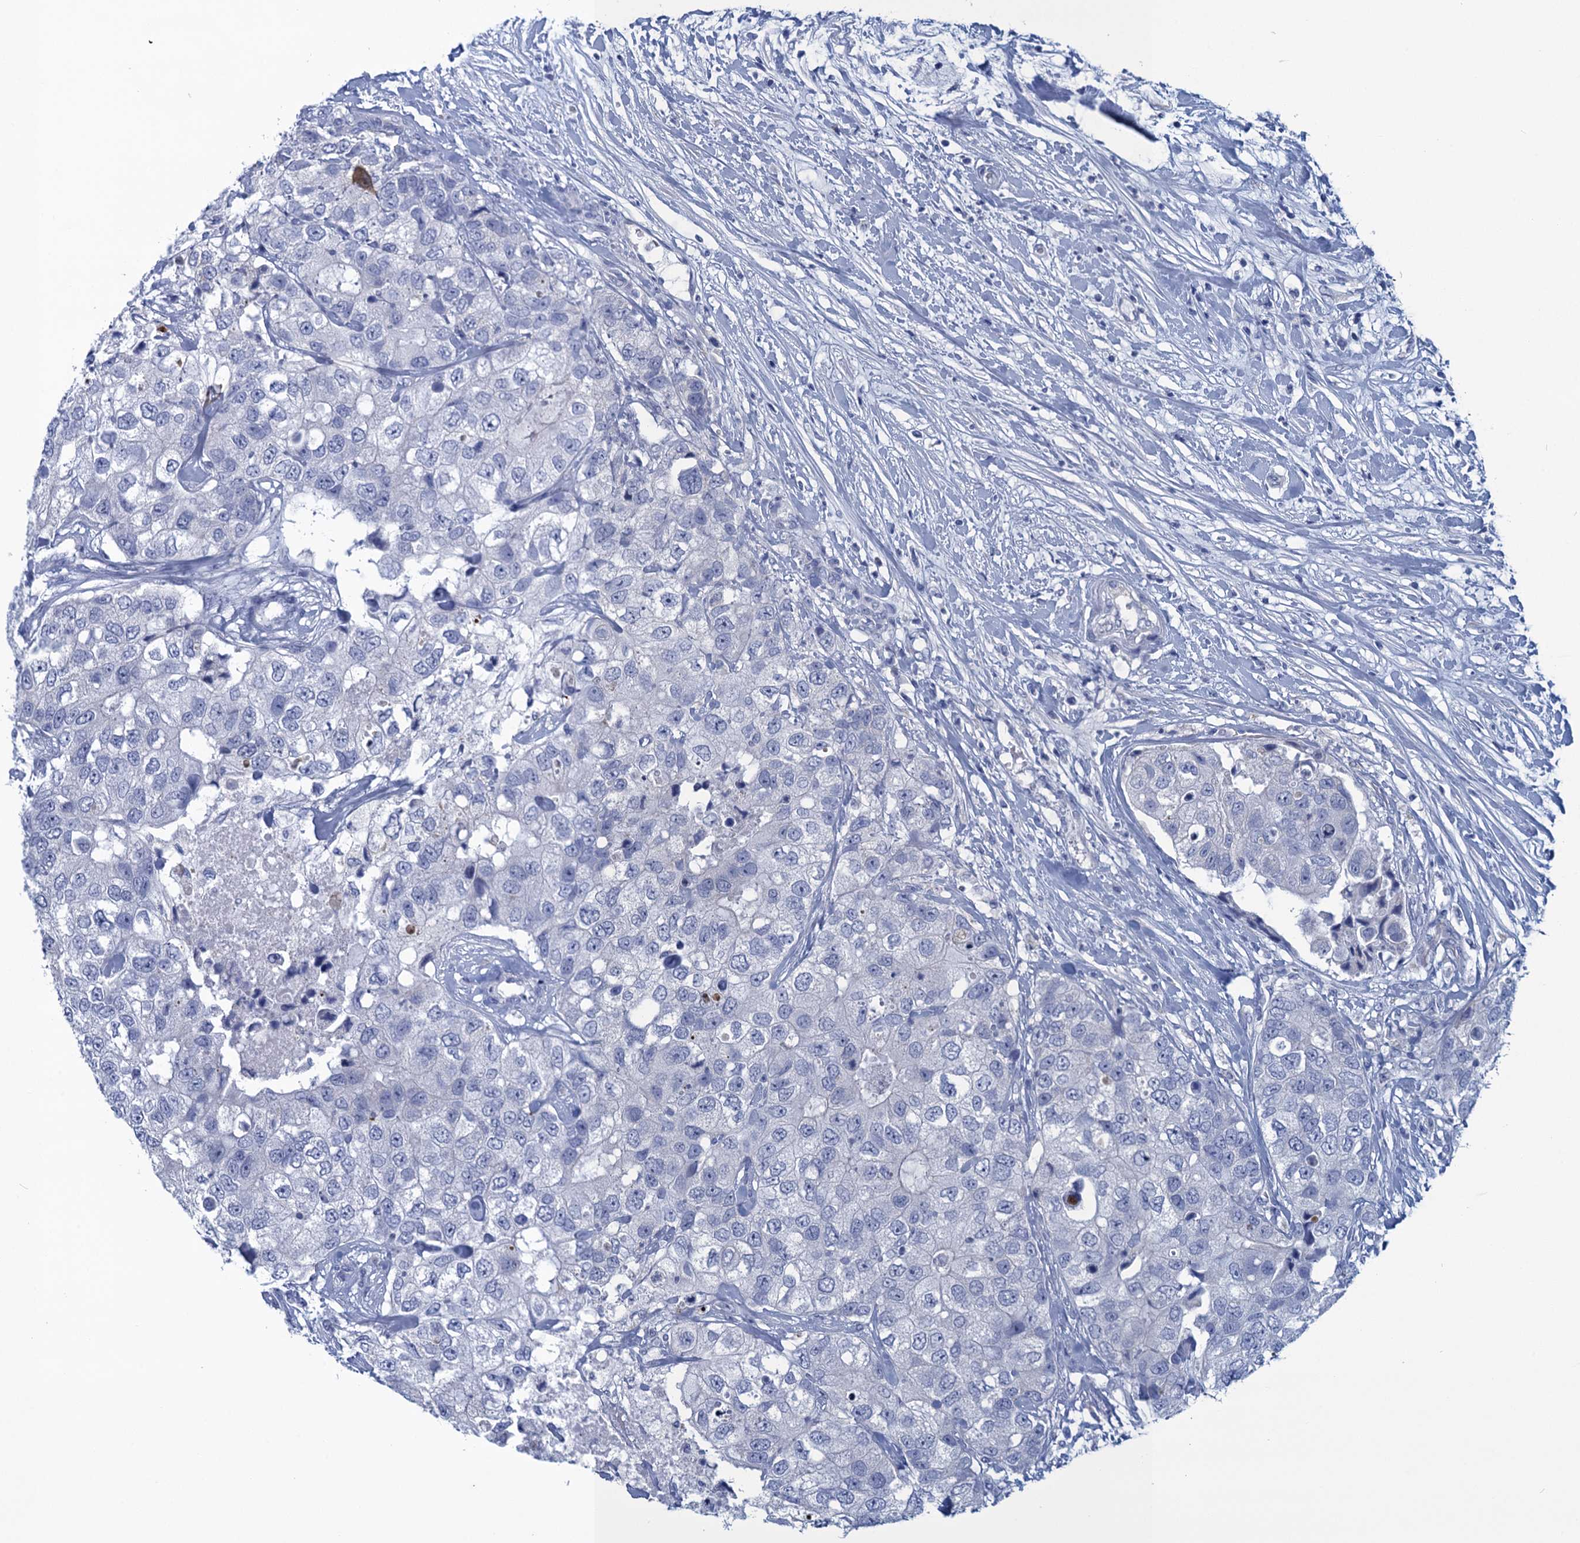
{"staining": {"intensity": "negative", "quantity": "none", "location": "none"}, "tissue": "breast cancer", "cell_type": "Tumor cells", "image_type": "cancer", "snomed": [{"axis": "morphology", "description": "Duct carcinoma"}, {"axis": "topography", "description": "Breast"}], "caption": "Tumor cells show no significant protein expression in breast intraductal carcinoma.", "gene": "SCEL", "patient": {"sex": "female", "age": 62}}